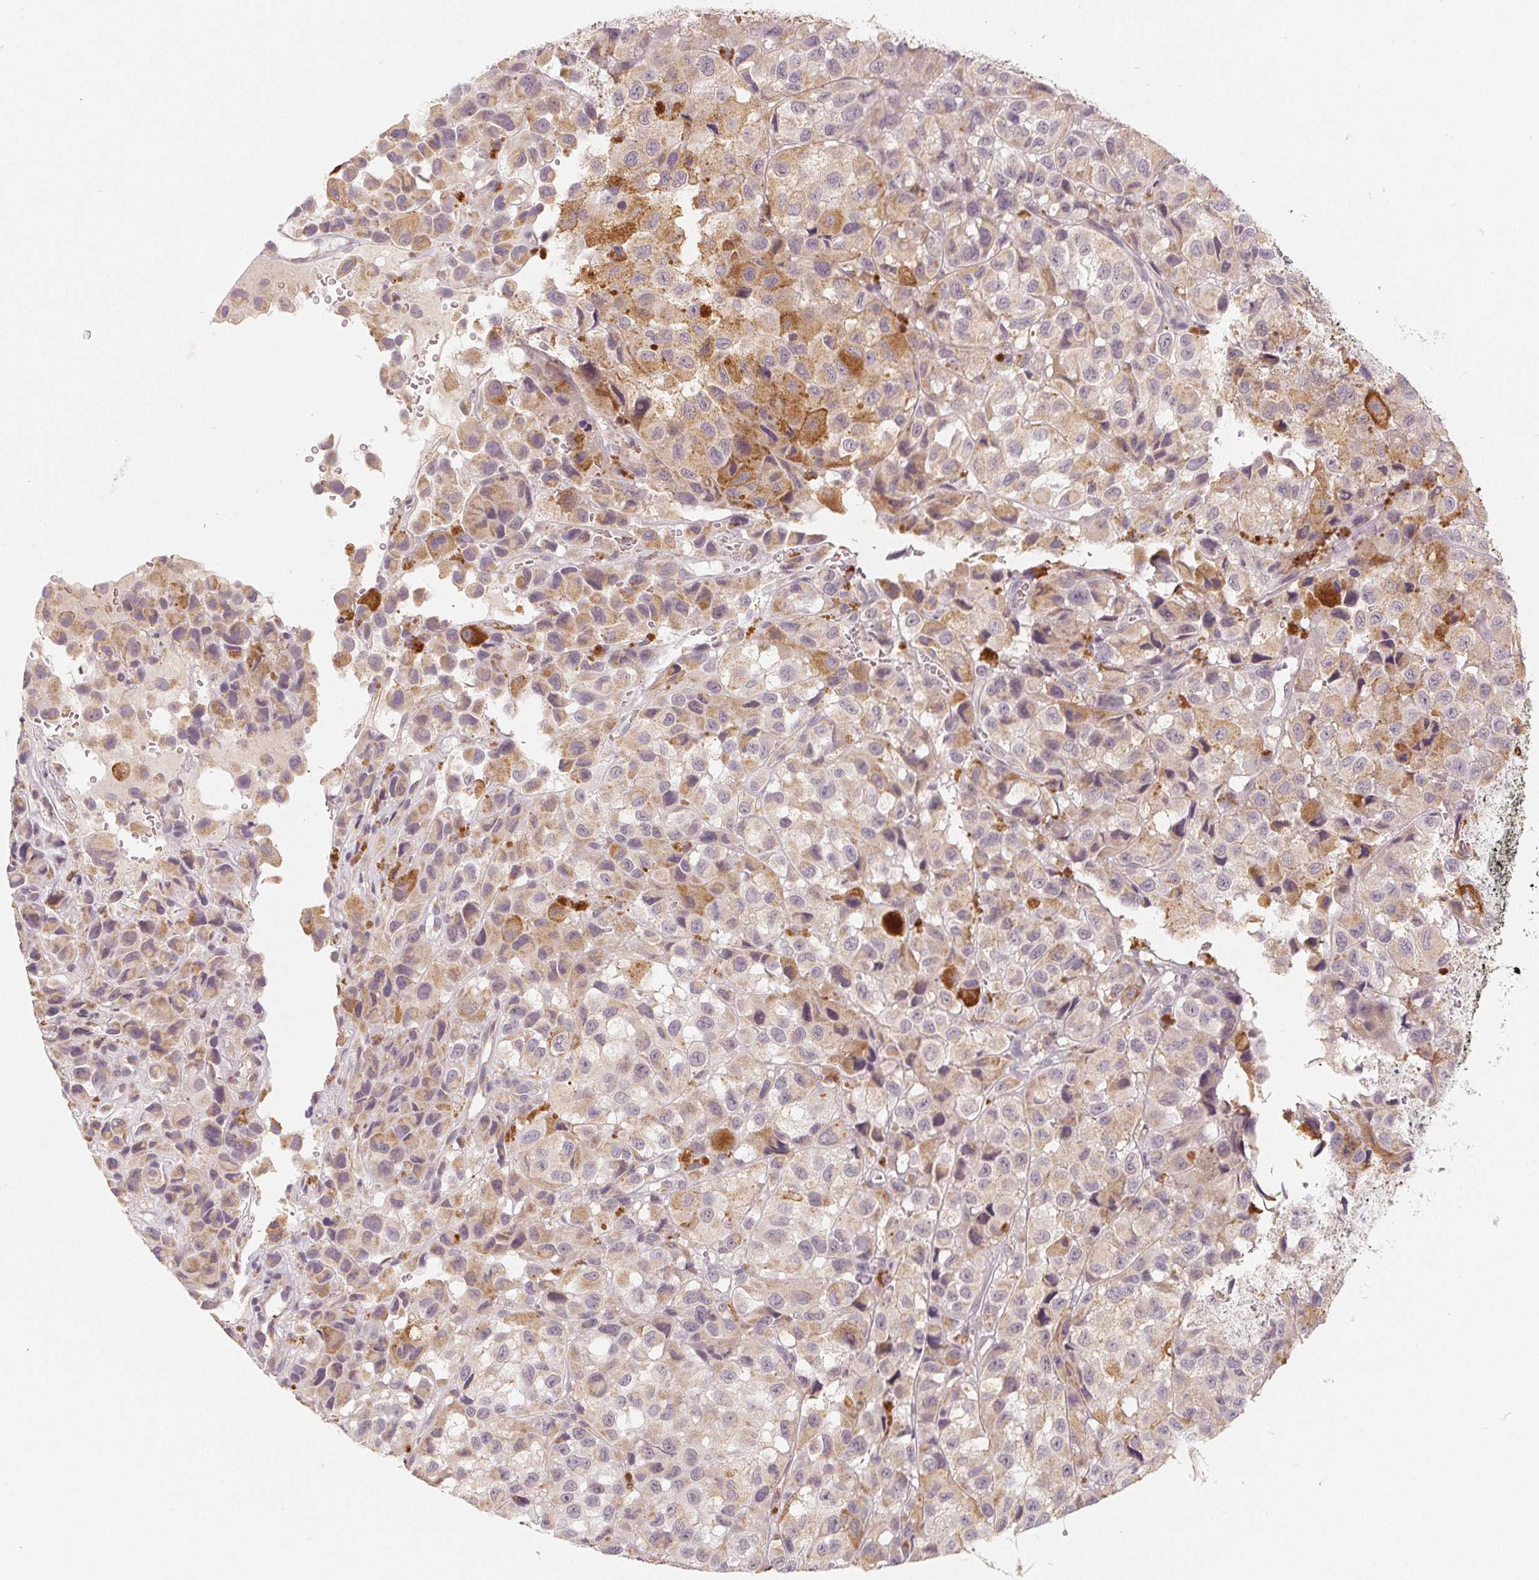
{"staining": {"intensity": "negative", "quantity": "none", "location": "none"}, "tissue": "melanoma", "cell_type": "Tumor cells", "image_type": "cancer", "snomed": [{"axis": "morphology", "description": "Malignant melanoma, NOS"}, {"axis": "topography", "description": "Skin"}], "caption": "DAB immunohistochemical staining of malignant melanoma reveals no significant positivity in tumor cells.", "gene": "GHITM", "patient": {"sex": "male", "age": 93}}